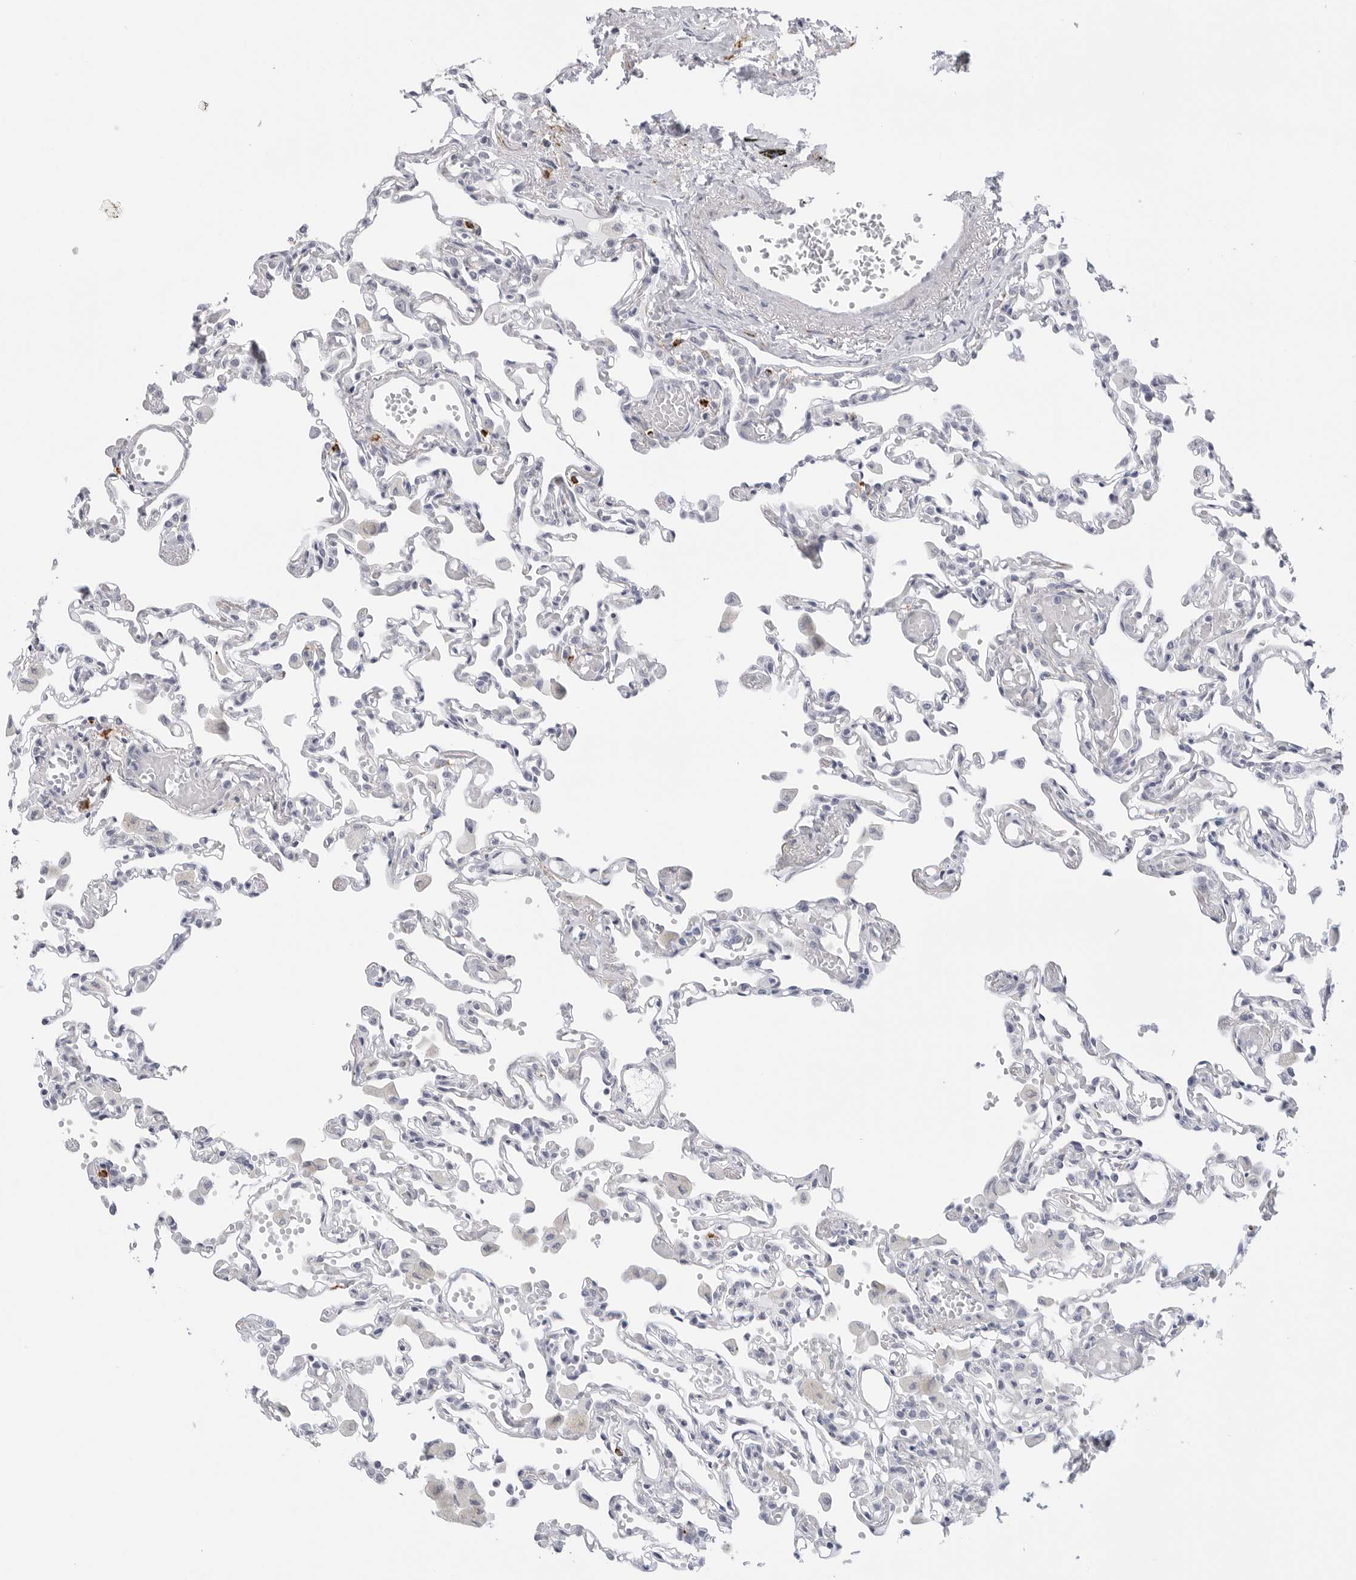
{"staining": {"intensity": "negative", "quantity": "none", "location": "none"}, "tissue": "lung", "cell_type": "Alveolar cells", "image_type": "normal", "snomed": [{"axis": "morphology", "description": "Normal tissue, NOS"}, {"axis": "topography", "description": "Bronchus"}, {"axis": "topography", "description": "Lung"}], "caption": "Immunohistochemistry (IHC) image of unremarkable lung stained for a protein (brown), which demonstrates no positivity in alveolar cells.", "gene": "HSPB7", "patient": {"sex": "female", "age": 49}}